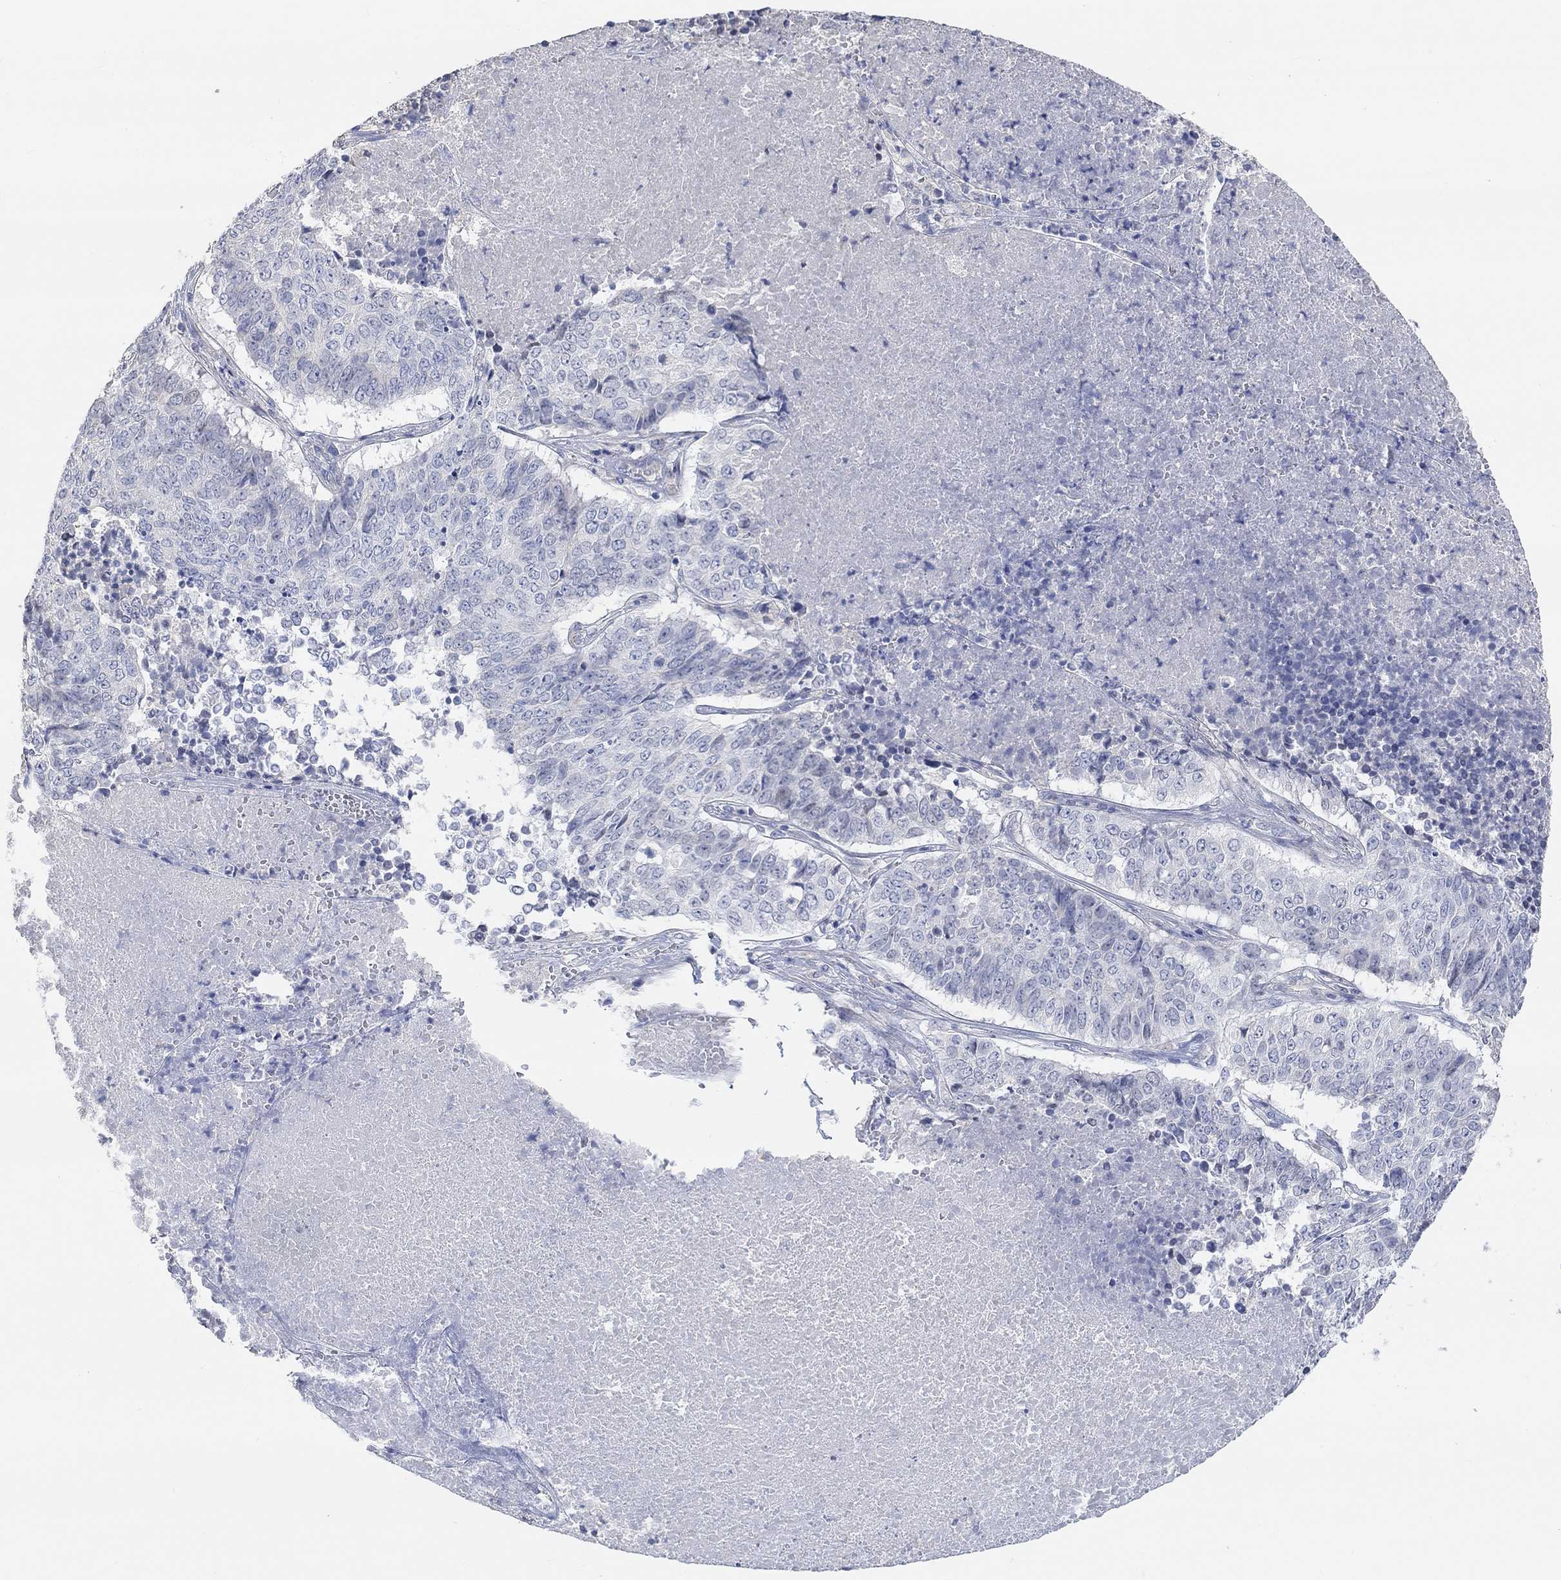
{"staining": {"intensity": "negative", "quantity": "none", "location": "none"}, "tissue": "lung cancer", "cell_type": "Tumor cells", "image_type": "cancer", "snomed": [{"axis": "morphology", "description": "Squamous cell carcinoma, NOS"}, {"axis": "topography", "description": "Lung"}], "caption": "Tumor cells are negative for brown protein staining in lung squamous cell carcinoma. (DAB (3,3'-diaminobenzidine) immunohistochemistry visualized using brightfield microscopy, high magnification).", "gene": "NLRP14", "patient": {"sex": "male", "age": 64}}